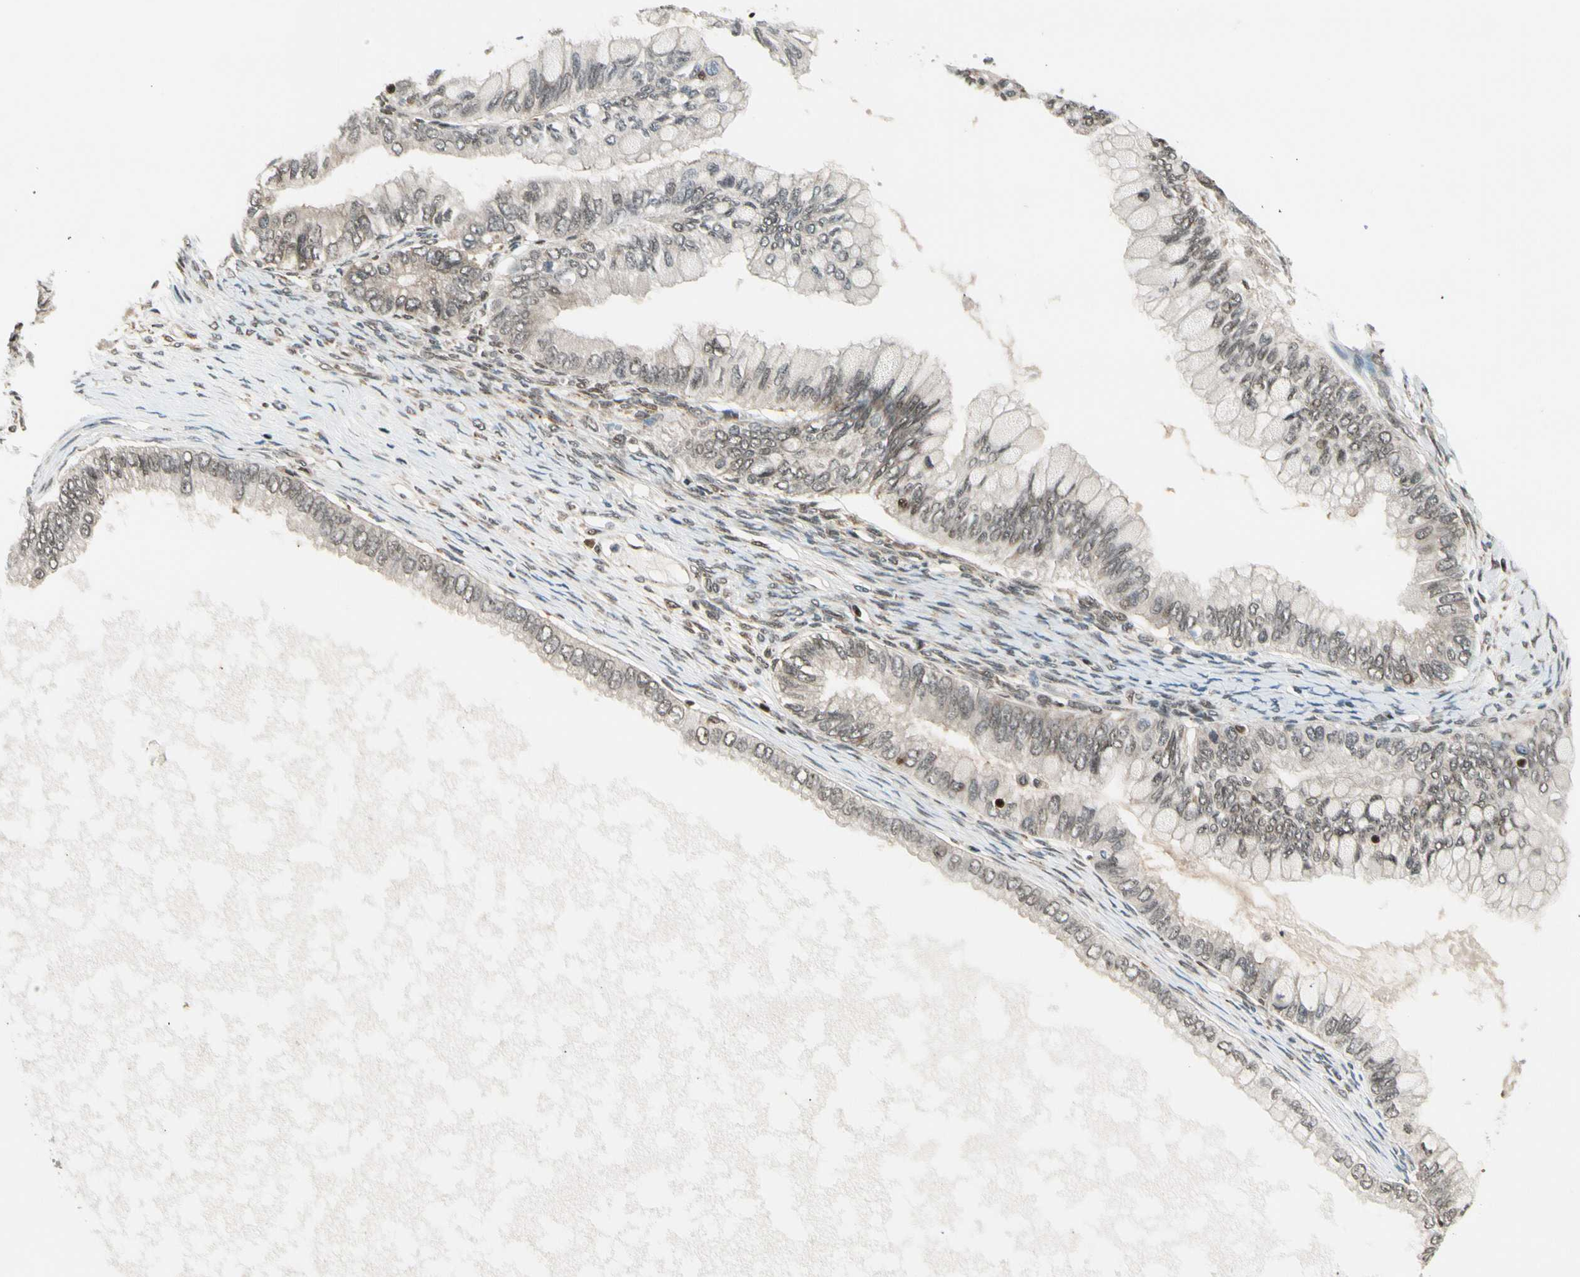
{"staining": {"intensity": "weak", "quantity": "25%-75%", "location": "cytoplasmic/membranous,nuclear"}, "tissue": "ovarian cancer", "cell_type": "Tumor cells", "image_type": "cancer", "snomed": [{"axis": "morphology", "description": "Cystadenocarcinoma, mucinous, NOS"}, {"axis": "topography", "description": "Ovary"}], "caption": "The image reveals a brown stain indicating the presence of a protein in the cytoplasmic/membranous and nuclear of tumor cells in ovarian cancer.", "gene": "DAXX", "patient": {"sex": "female", "age": 80}}